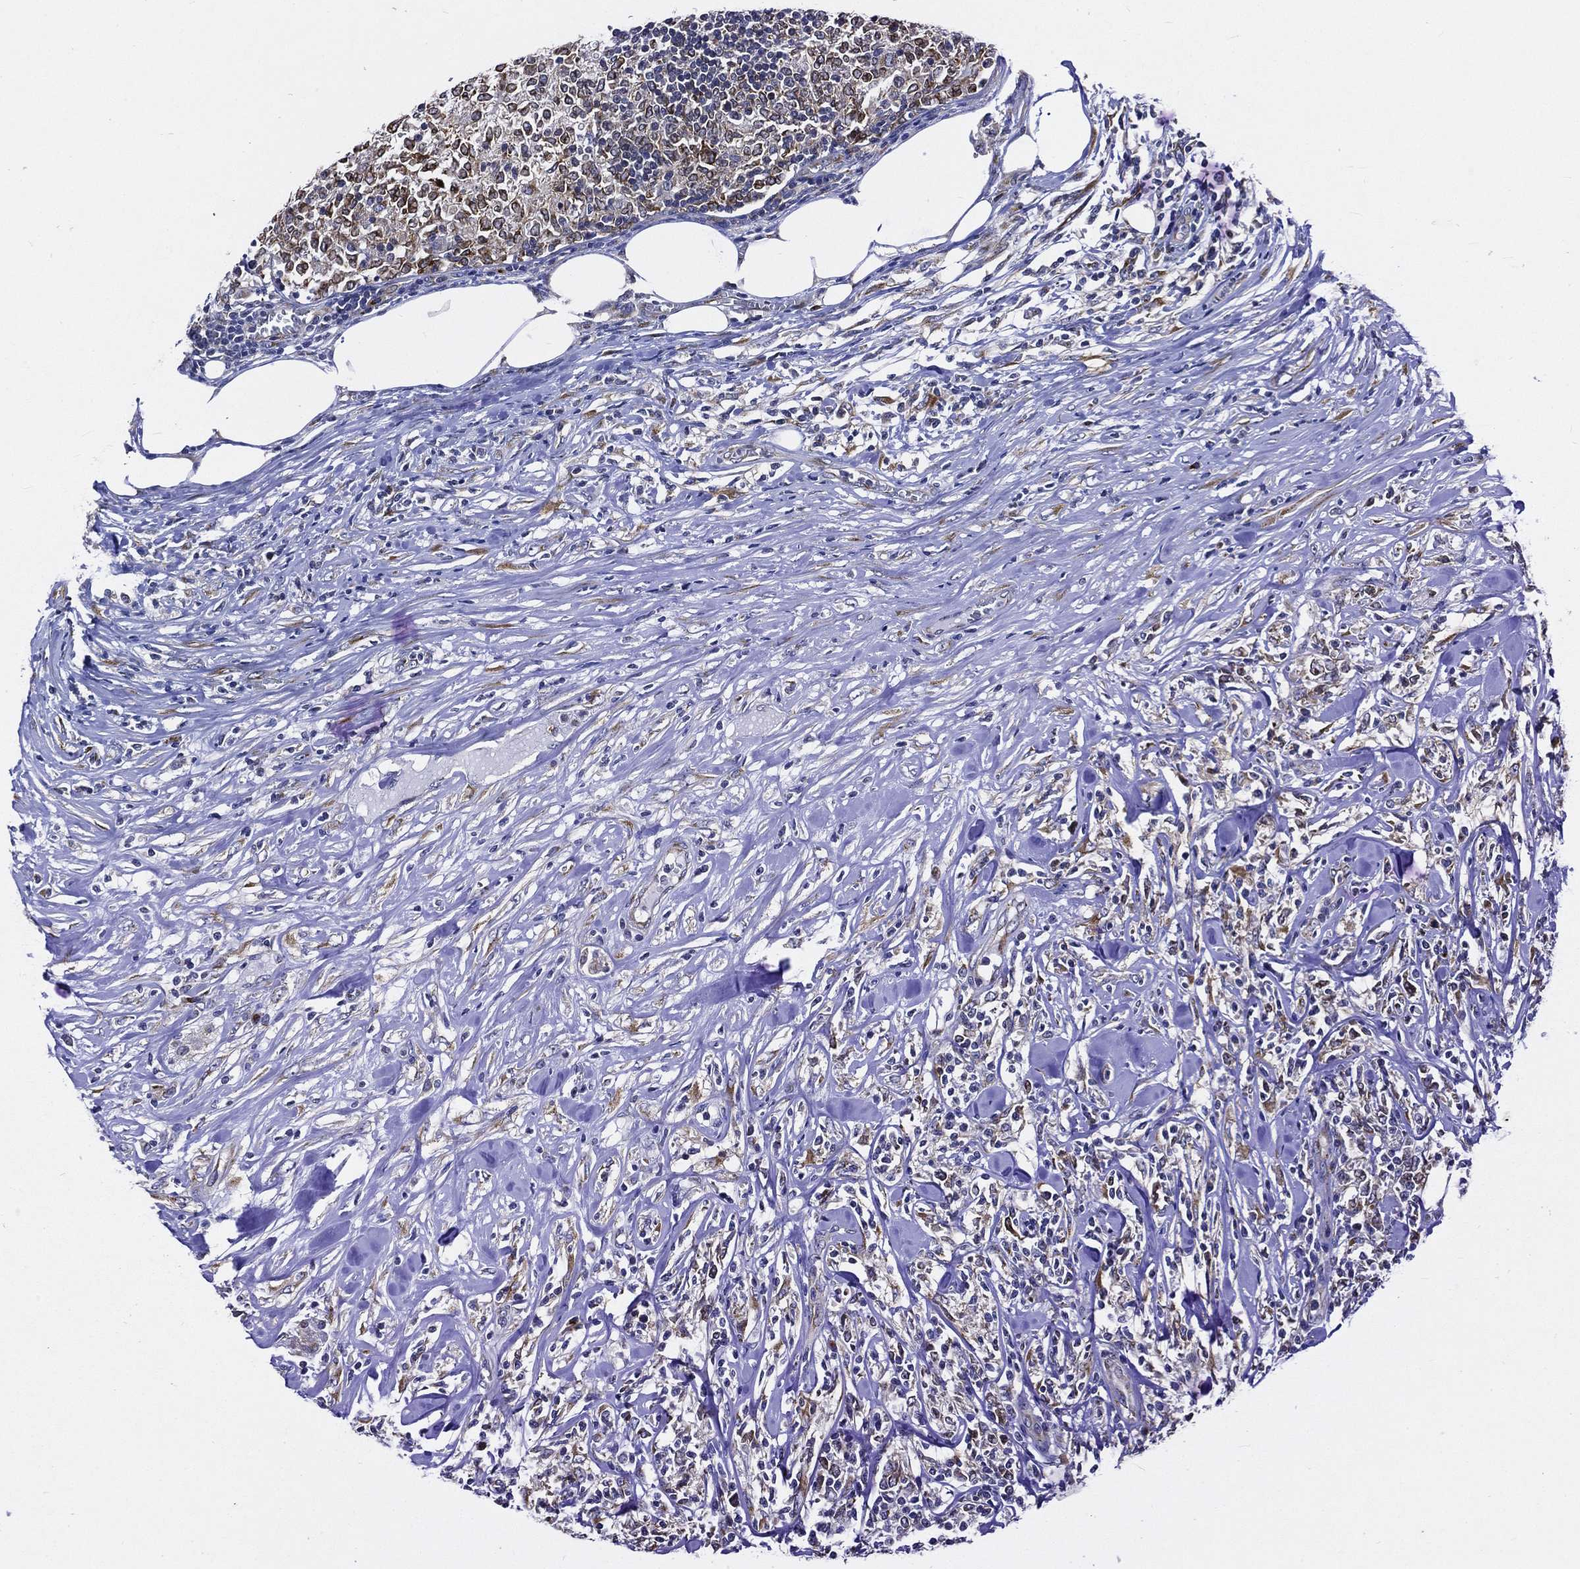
{"staining": {"intensity": "moderate", "quantity": "<25%", "location": "cytoplasmic/membranous"}, "tissue": "lymphoma", "cell_type": "Tumor cells", "image_type": "cancer", "snomed": [{"axis": "morphology", "description": "Malignant lymphoma, non-Hodgkin's type, High grade"}, {"axis": "topography", "description": "Lymph node"}], "caption": "High-magnification brightfield microscopy of lymphoma stained with DAB (brown) and counterstained with hematoxylin (blue). tumor cells exhibit moderate cytoplasmic/membranous staining is appreciated in approximately<25% of cells. The protein is shown in brown color, while the nuclei are stained blue.", "gene": "TICAM1", "patient": {"sex": "female", "age": 84}}